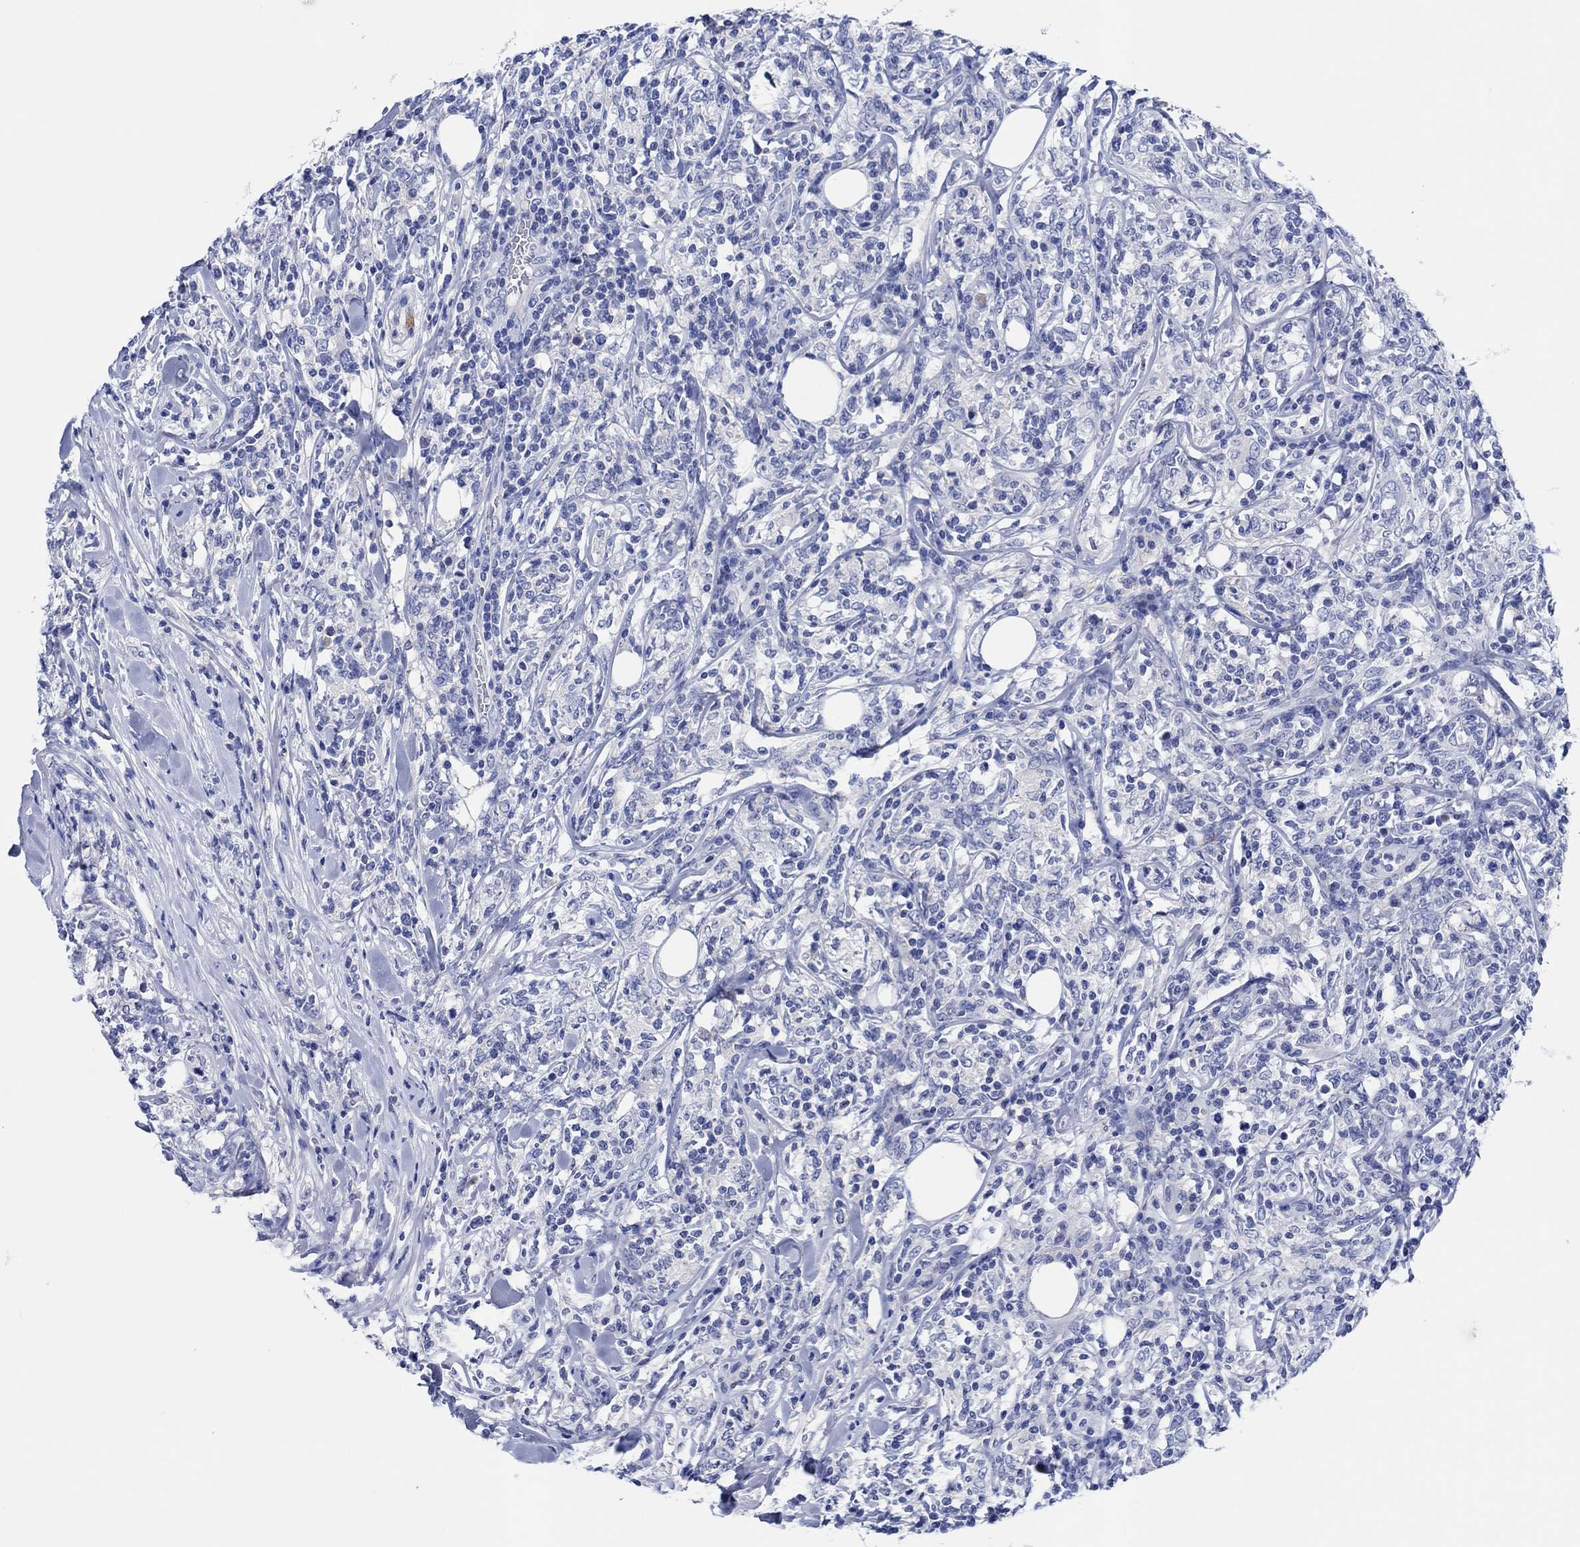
{"staining": {"intensity": "negative", "quantity": "none", "location": "none"}, "tissue": "lymphoma", "cell_type": "Tumor cells", "image_type": "cancer", "snomed": [{"axis": "morphology", "description": "Malignant lymphoma, non-Hodgkin's type, High grade"}, {"axis": "topography", "description": "Lymph node"}], "caption": "Lymphoma was stained to show a protein in brown. There is no significant expression in tumor cells. The staining was performed using DAB (3,3'-diaminobenzidine) to visualize the protein expression in brown, while the nuclei were stained in blue with hematoxylin (Magnification: 20x).", "gene": "CPNE6", "patient": {"sex": "female", "age": 84}}